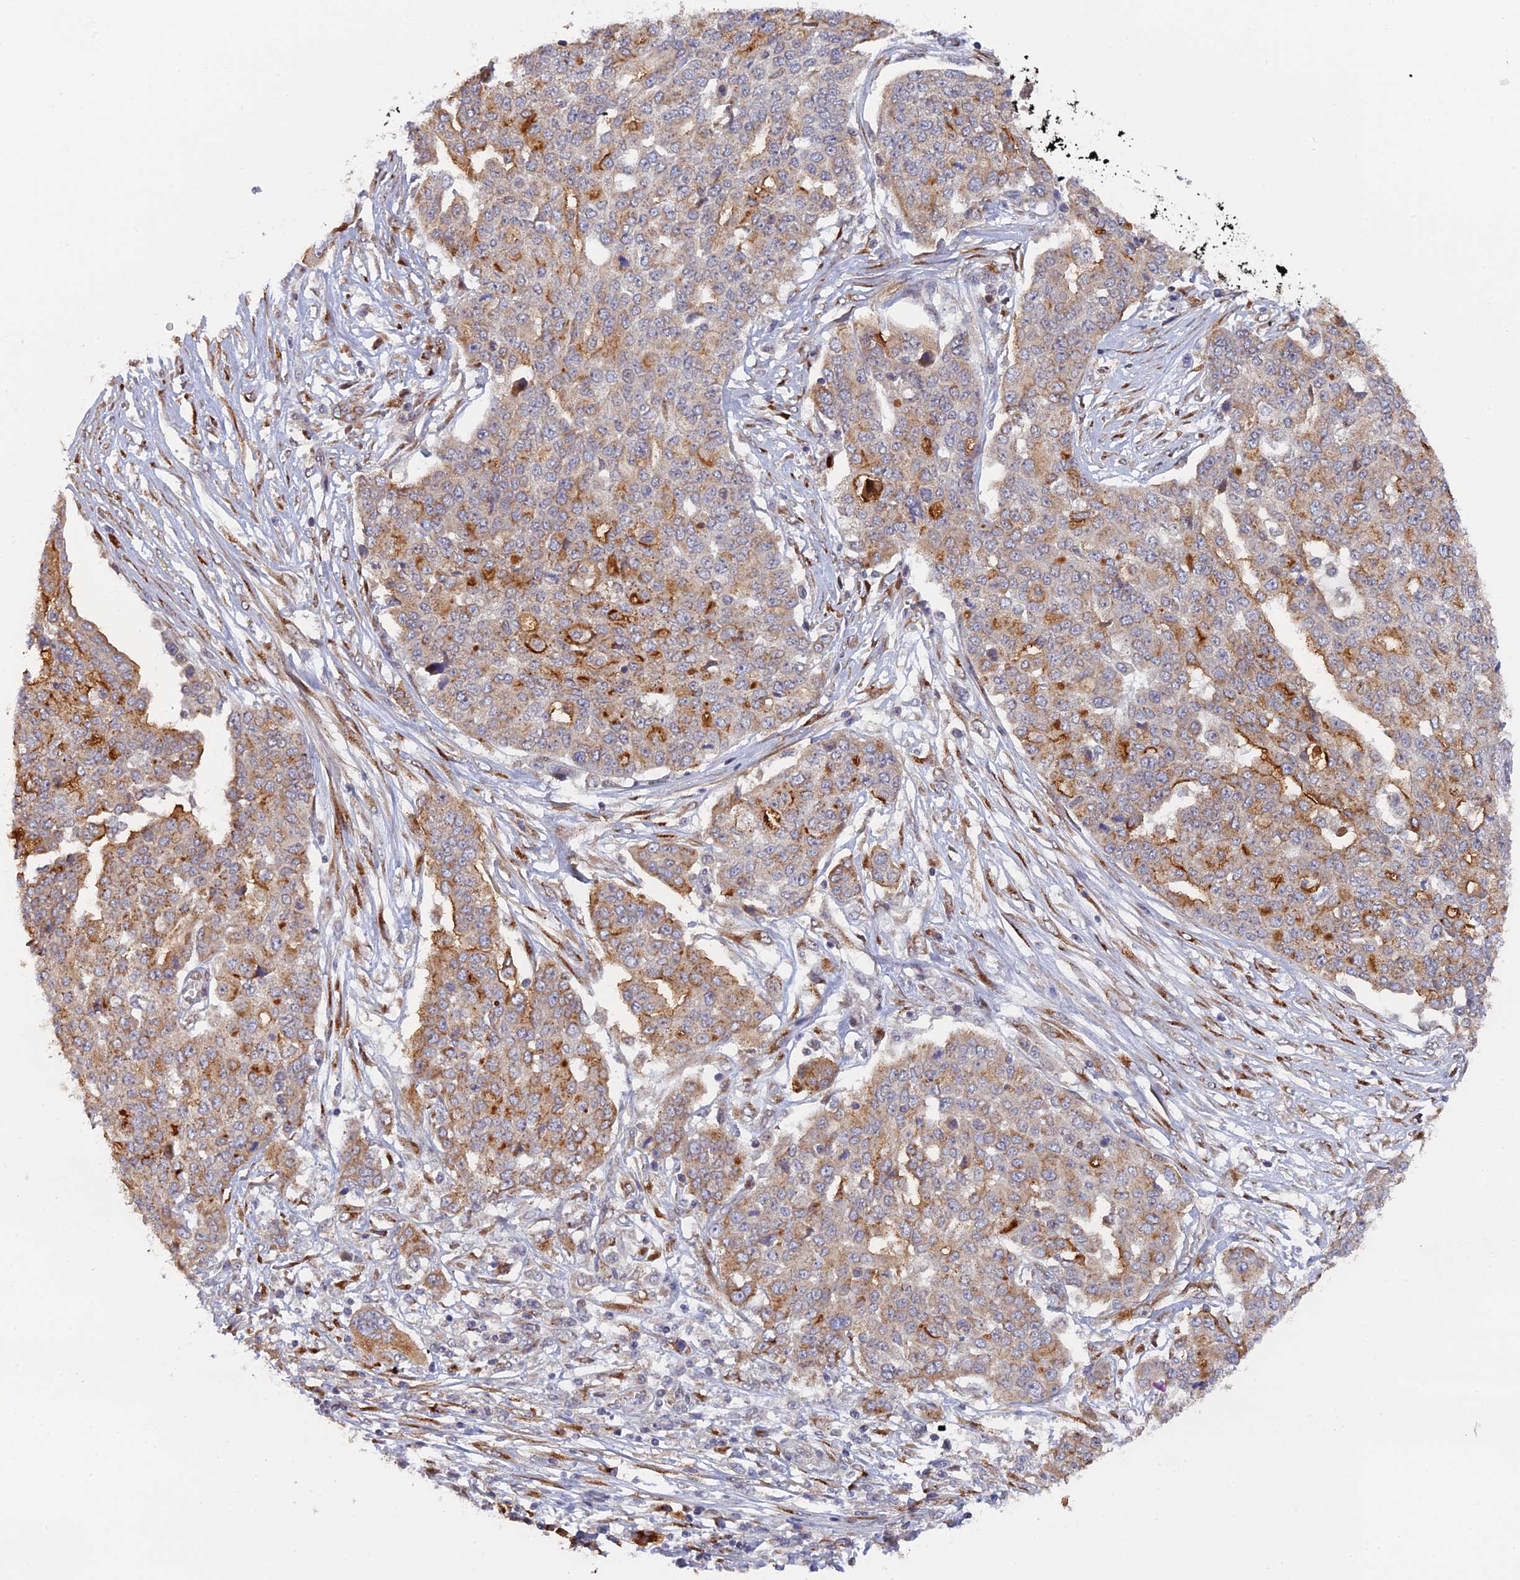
{"staining": {"intensity": "moderate", "quantity": "25%-75%", "location": "cytoplasmic/membranous"}, "tissue": "ovarian cancer", "cell_type": "Tumor cells", "image_type": "cancer", "snomed": [{"axis": "morphology", "description": "Cystadenocarcinoma, serous, NOS"}, {"axis": "topography", "description": "Soft tissue"}, {"axis": "topography", "description": "Ovary"}], "caption": "Ovarian cancer was stained to show a protein in brown. There is medium levels of moderate cytoplasmic/membranous staining in approximately 25%-75% of tumor cells.", "gene": "SNX17", "patient": {"sex": "female", "age": 57}}